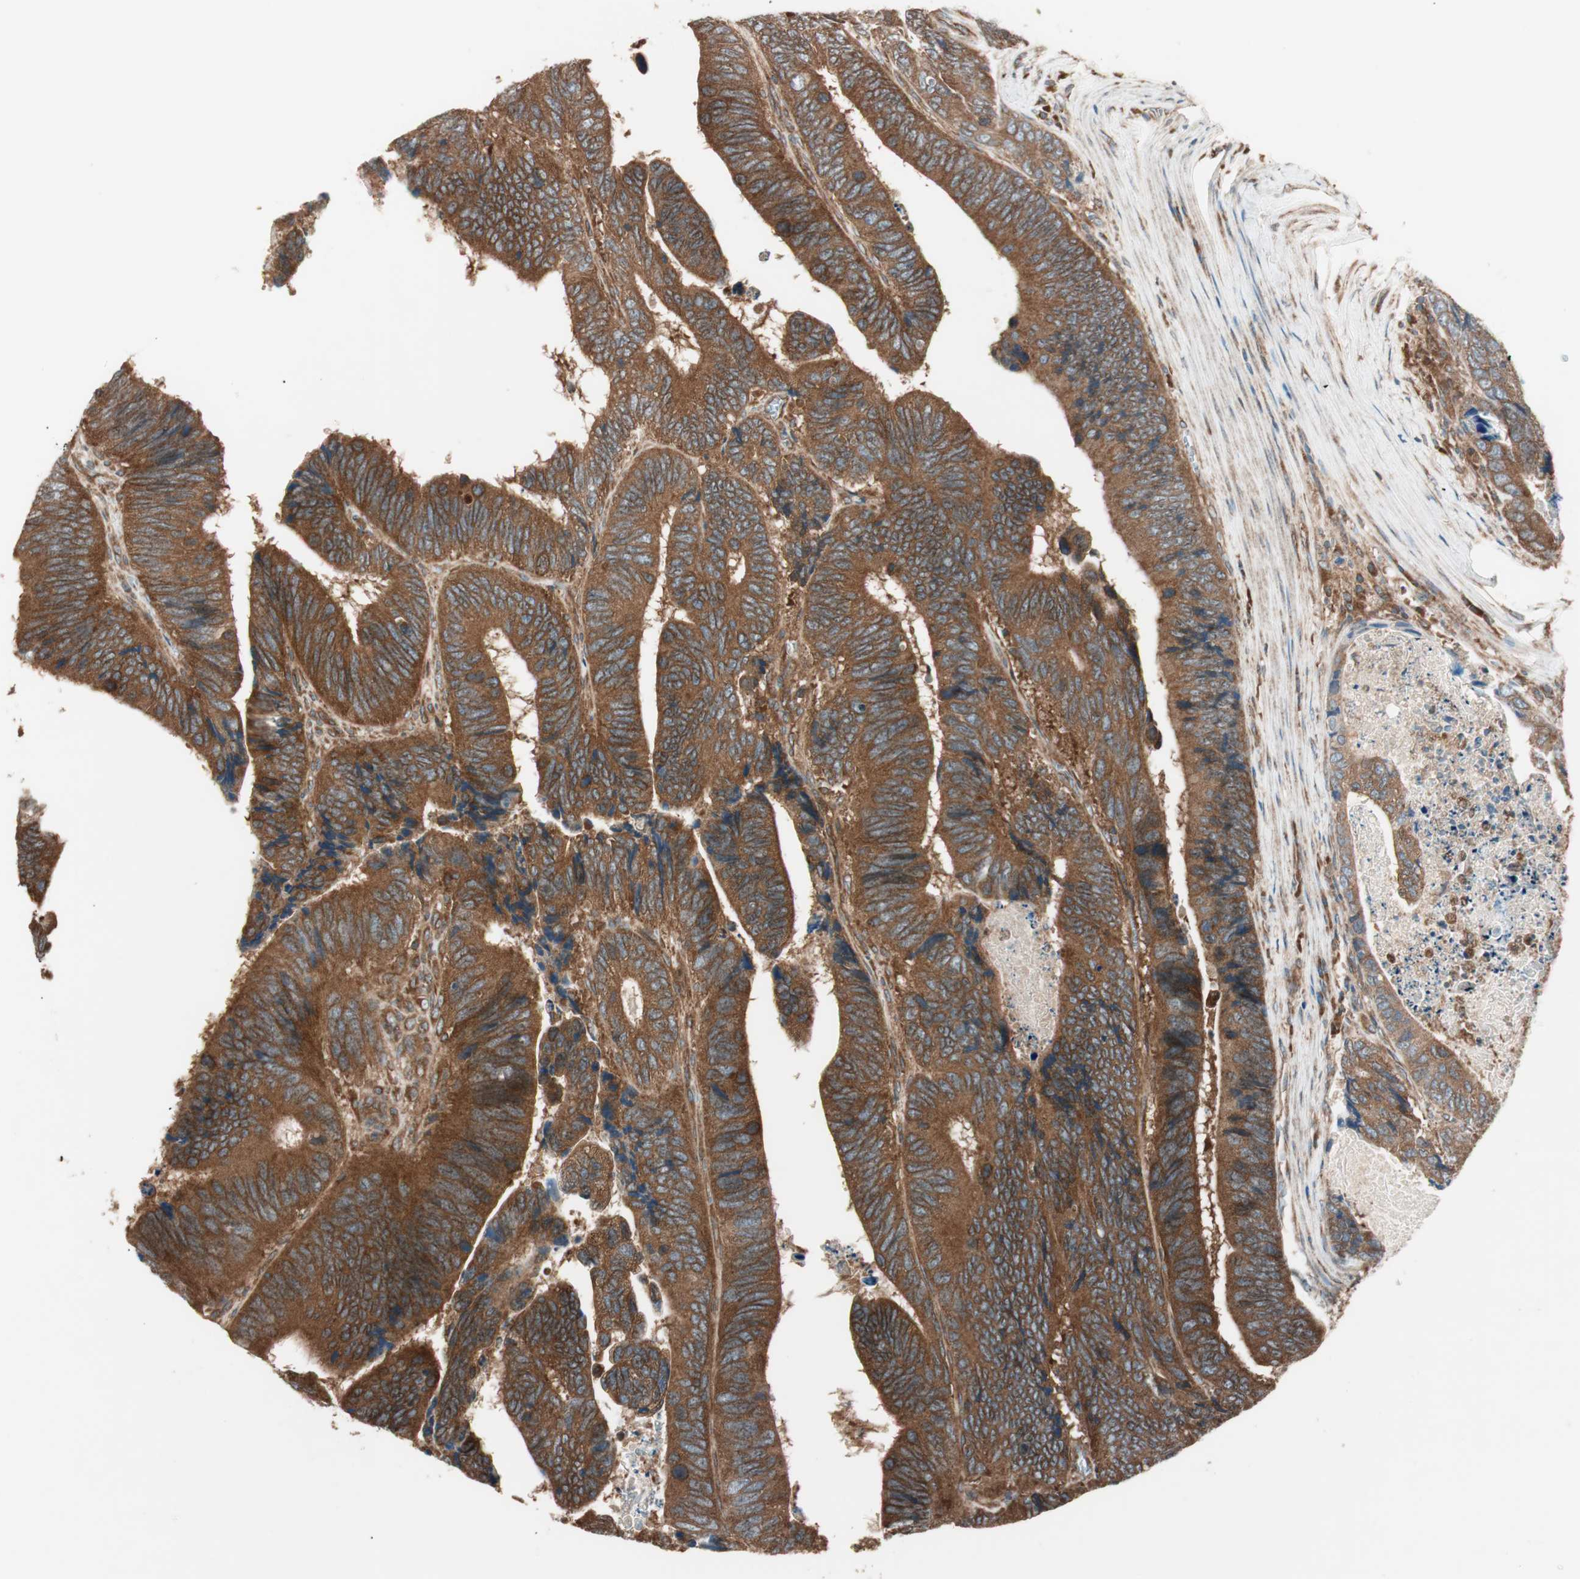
{"staining": {"intensity": "strong", "quantity": ">75%", "location": "cytoplasmic/membranous"}, "tissue": "colorectal cancer", "cell_type": "Tumor cells", "image_type": "cancer", "snomed": [{"axis": "morphology", "description": "Adenocarcinoma, NOS"}, {"axis": "topography", "description": "Colon"}], "caption": "Brown immunohistochemical staining in human colorectal adenocarcinoma reveals strong cytoplasmic/membranous staining in approximately >75% of tumor cells. The staining was performed using DAB (3,3'-diaminobenzidine), with brown indicating positive protein expression. Nuclei are stained blue with hematoxylin.", "gene": "RAB5A", "patient": {"sex": "male", "age": 72}}